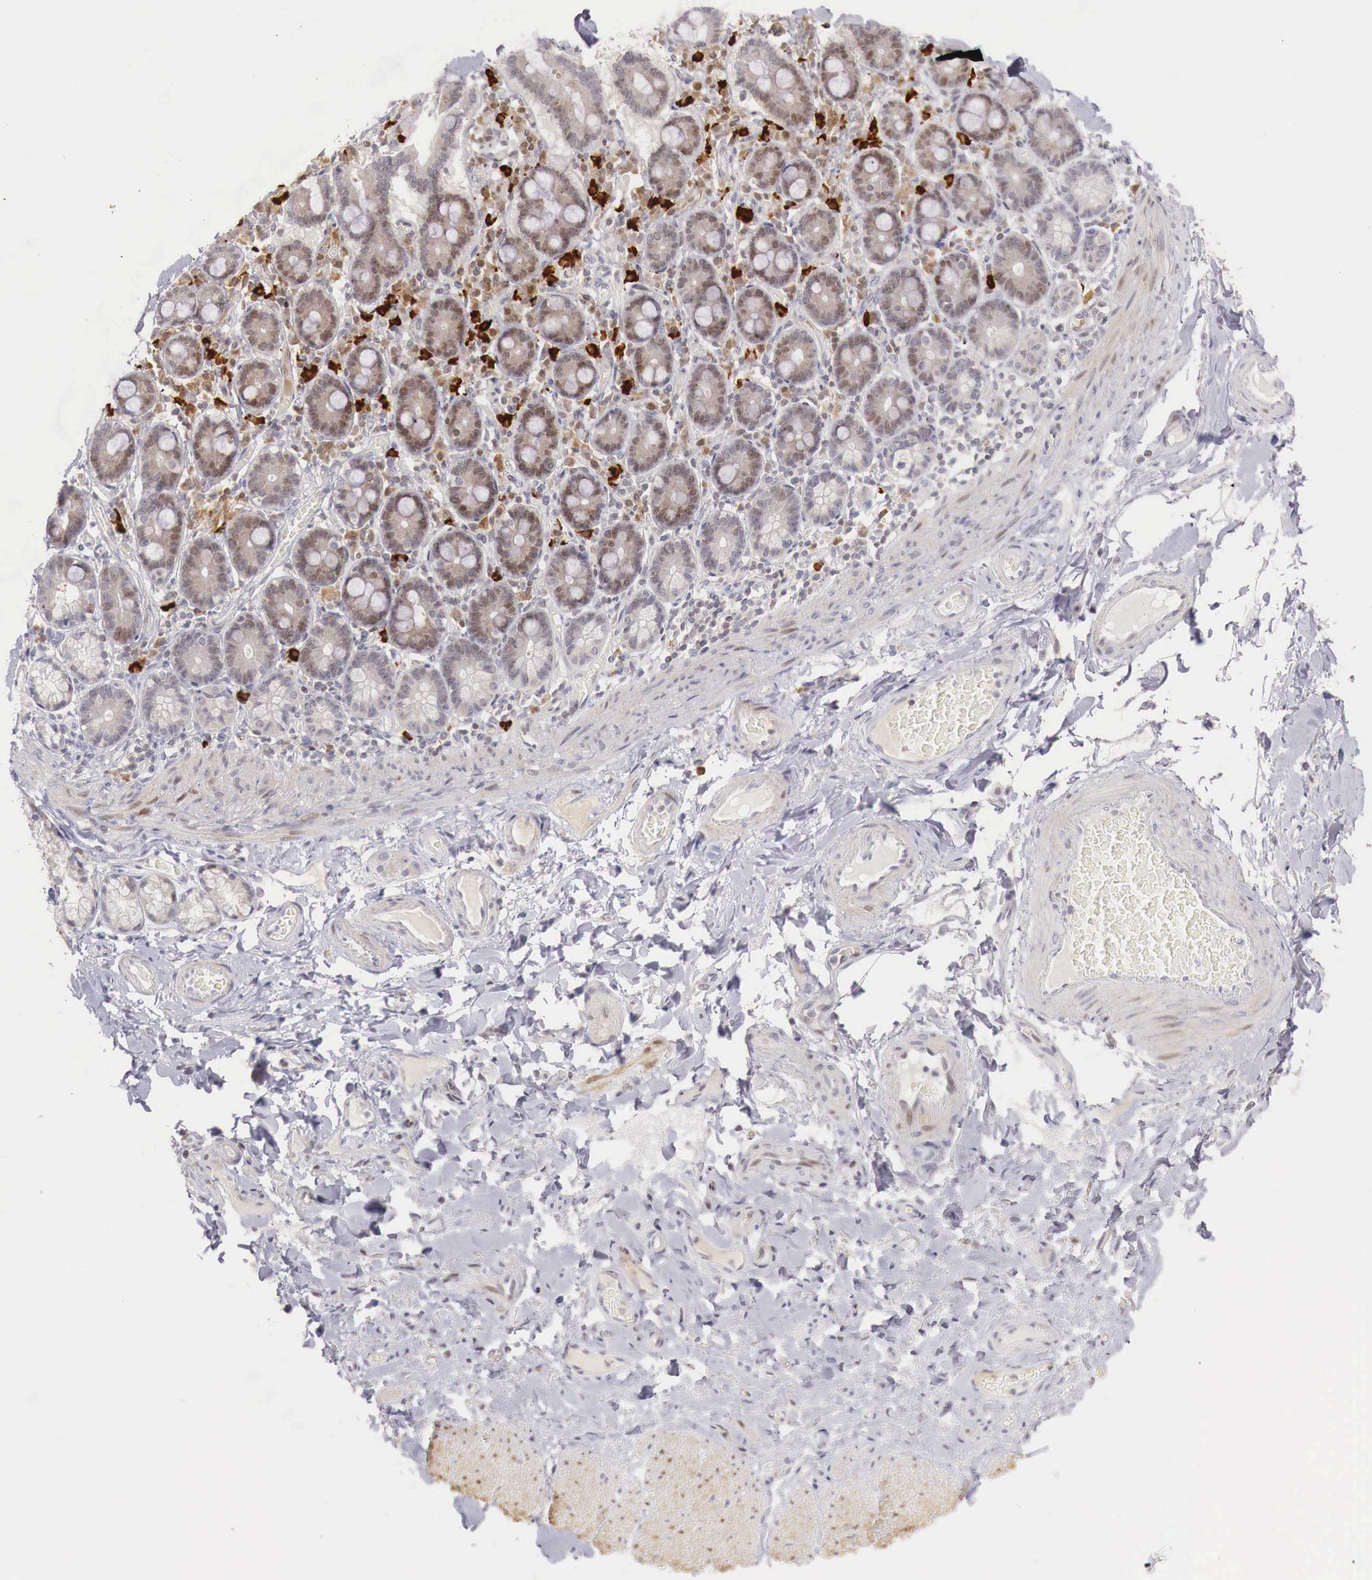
{"staining": {"intensity": "negative", "quantity": "none", "location": "none"}, "tissue": "adipose tissue", "cell_type": "Adipocytes", "image_type": "normal", "snomed": [{"axis": "morphology", "description": "Normal tissue, NOS"}, {"axis": "topography", "description": "Duodenum"}], "caption": "IHC image of normal adipose tissue stained for a protein (brown), which shows no positivity in adipocytes. (Stains: DAB (3,3'-diaminobenzidine) immunohistochemistry with hematoxylin counter stain, Microscopy: brightfield microscopy at high magnification).", "gene": "CLCN5", "patient": {"sex": "male", "age": 63}}